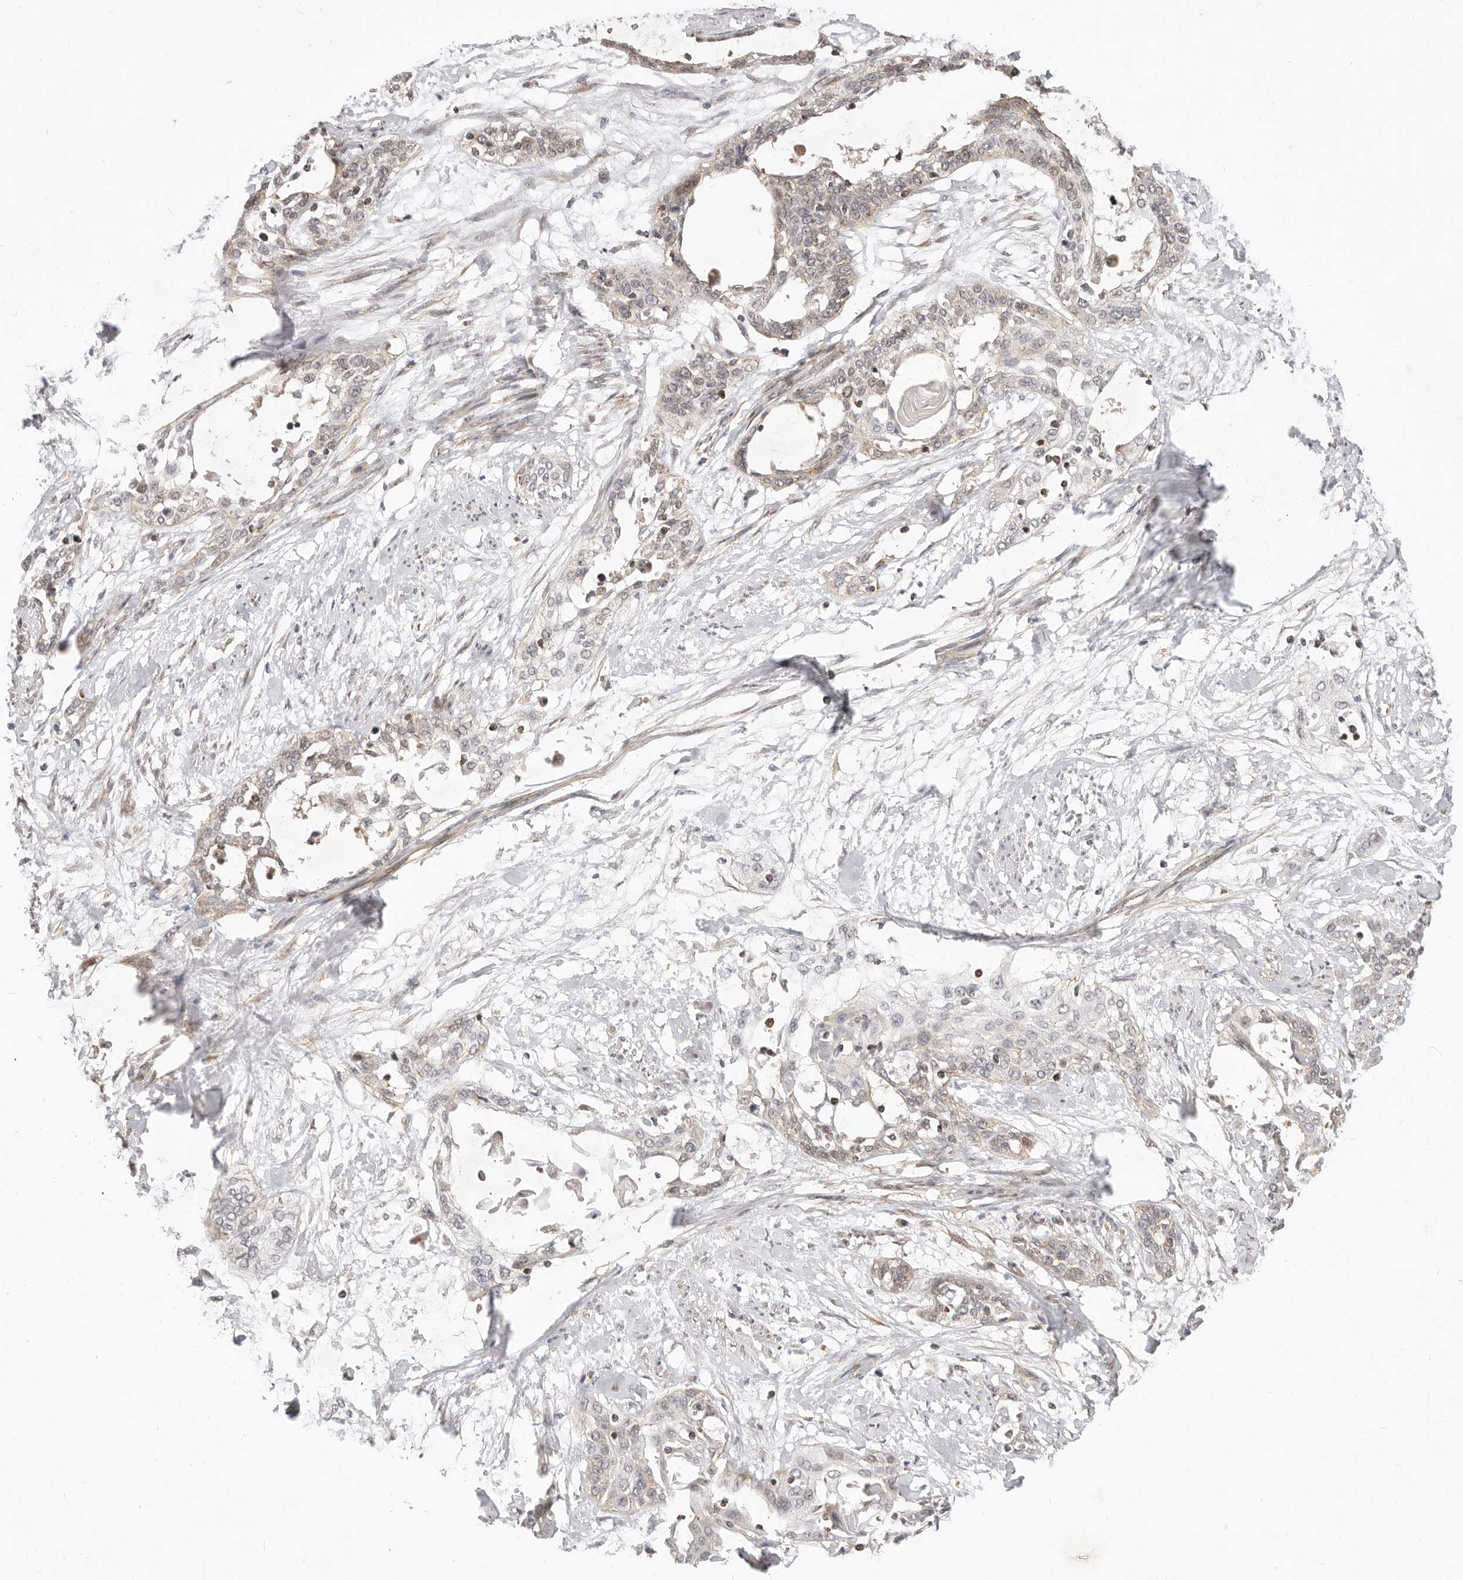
{"staining": {"intensity": "negative", "quantity": "none", "location": "none"}, "tissue": "cervical cancer", "cell_type": "Tumor cells", "image_type": "cancer", "snomed": [{"axis": "morphology", "description": "Squamous cell carcinoma, NOS"}, {"axis": "topography", "description": "Cervix"}], "caption": "IHC of human cervical cancer shows no positivity in tumor cells. (DAB (3,3'-diaminobenzidine) immunohistochemistry (IHC) with hematoxylin counter stain).", "gene": "USP49", "patient": {"sex": "female", "age": 57}}